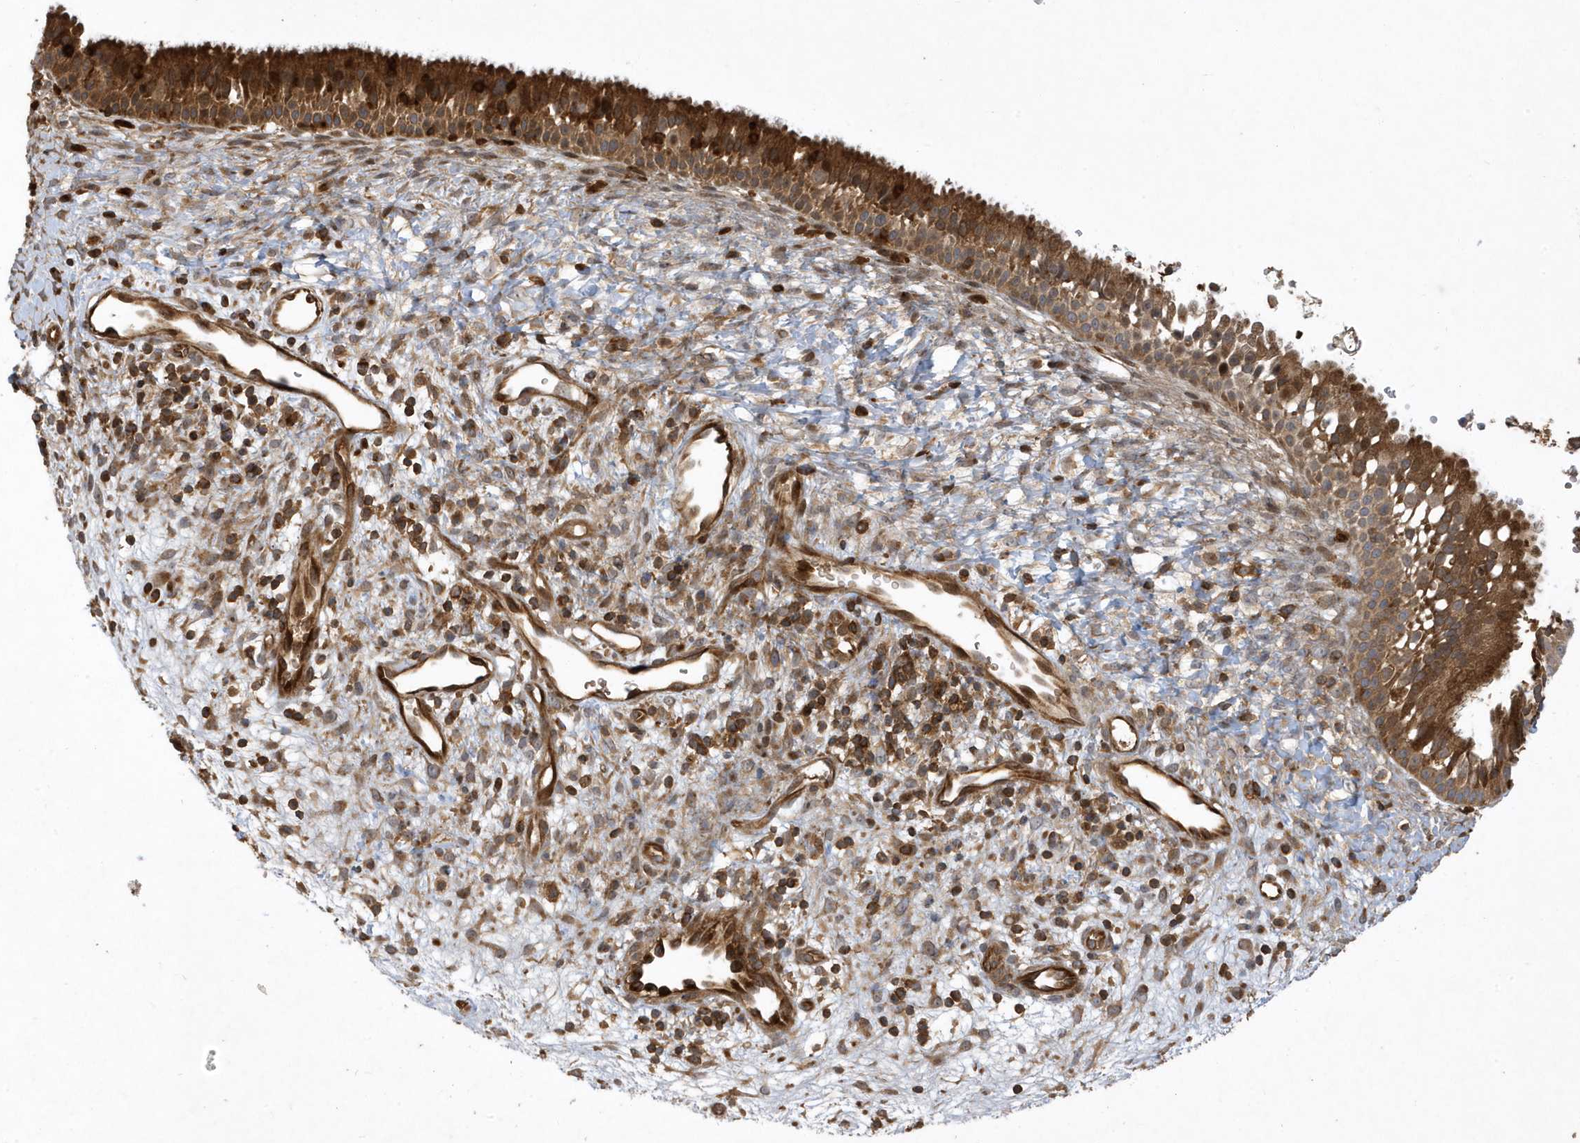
{"staining": {"intensity": "strong", "quantity": ">75%", "location": "cytoplasmic/membranous"}, "tissue": "nasopharynx", "cell_type": "Respiratory epithelial cells", "image_type": "normal", "snomed": [{"axis": "morphology", "description": "Normal tissue, NOS"}, {"axis": "topography", "description": "Nasopharynx"}], "caption": "Immunohistochemistry (IHC) of normal nasopharynx shows high levels of strong cytoplasmic/membranous positivity in about >75% of respiratory epithelial cells. (brown staining indicates protein expression, while blue staining denotes nuclei).", "gene": "LAPTM4A", "patient": {"sex": "male", "age": 22}}